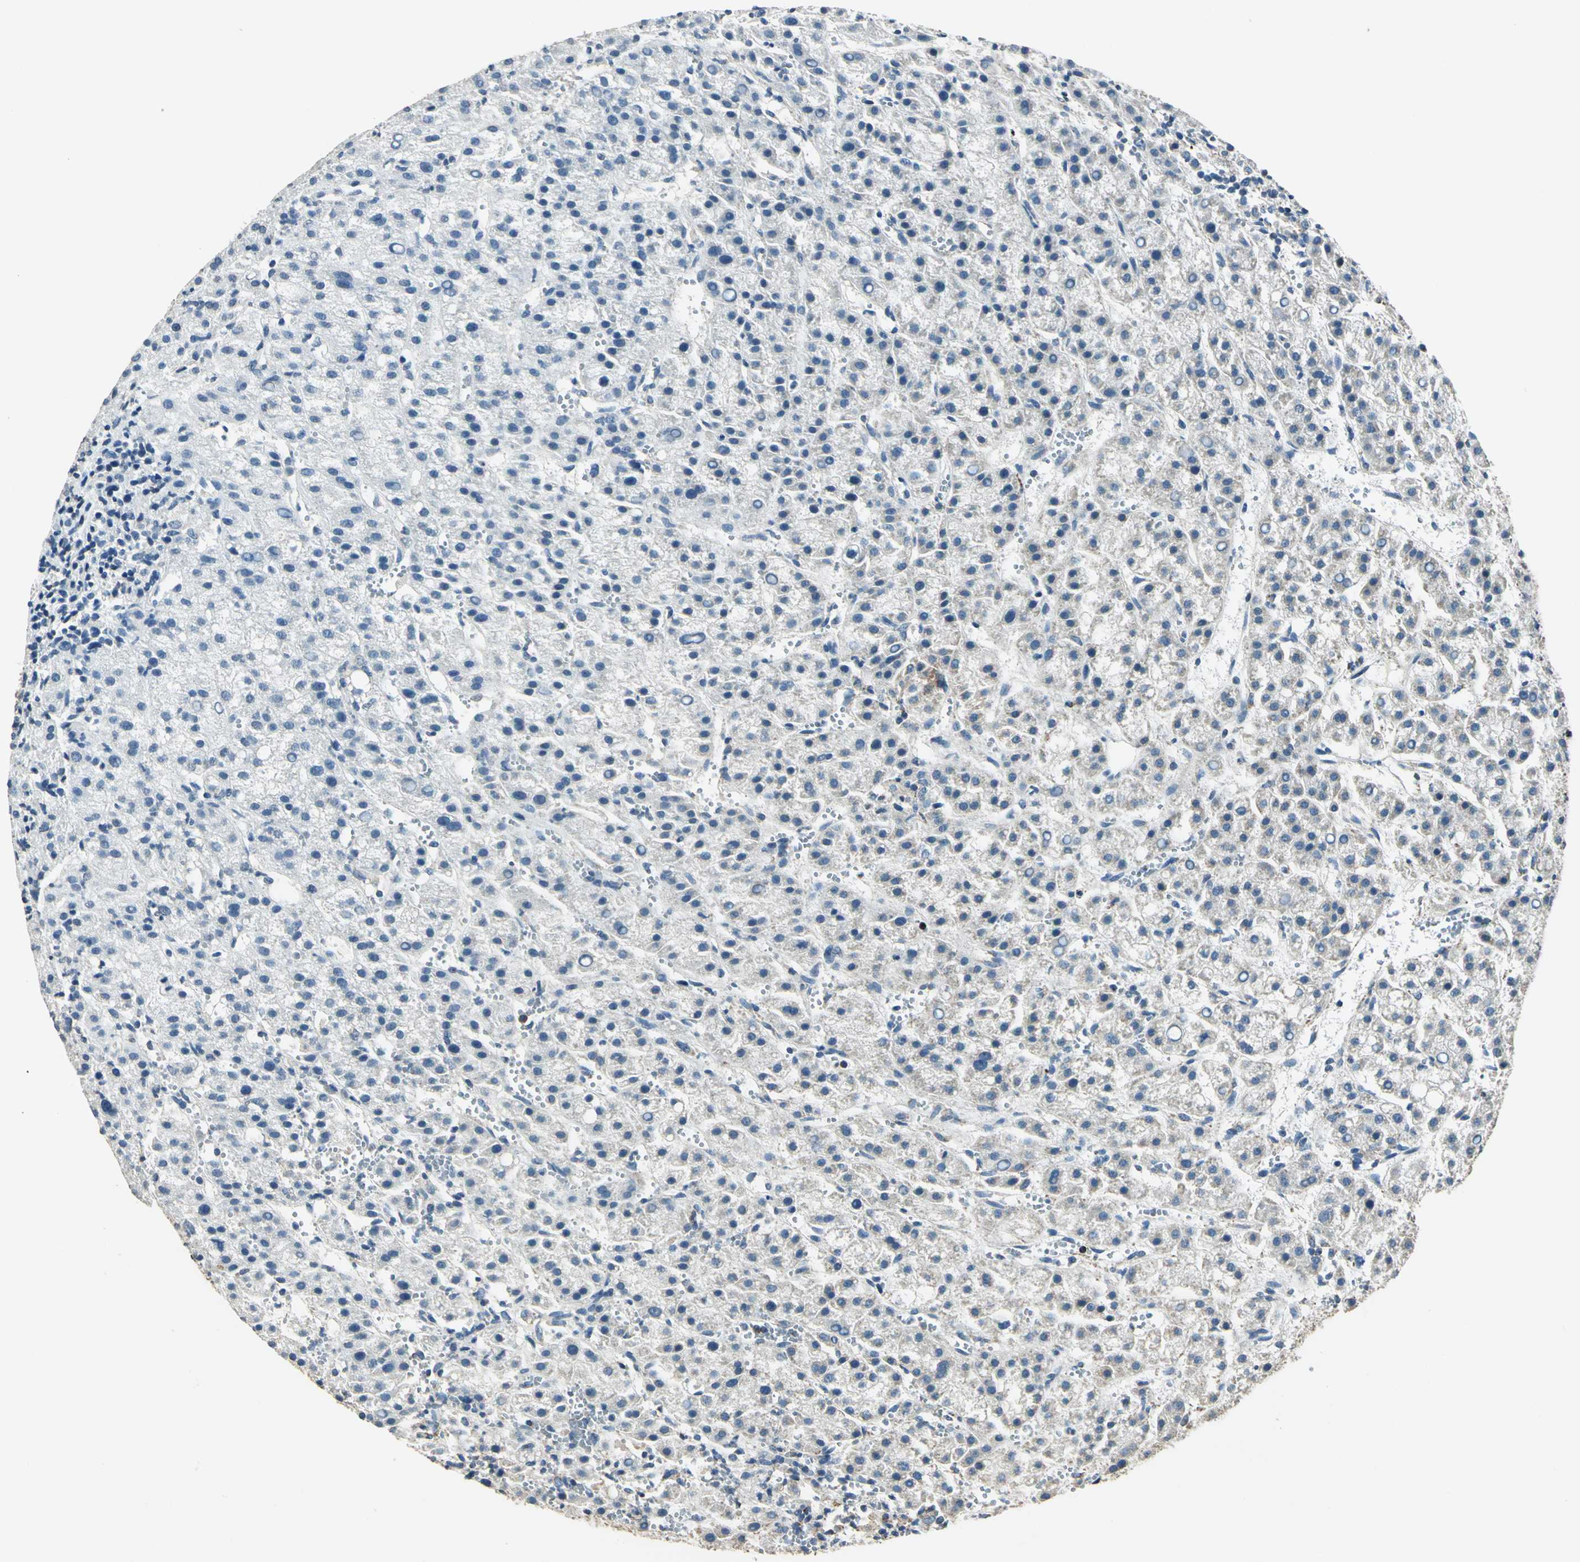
{"staining": {"intensity": "weak", "quantity": "<25%", "location": "cytoplasmic/membranous"}, "tissue": "liver cancer", "cell_type": "Tumor cells", "image_type": "cancer", "snomed": [{"axis": "morphology", "description": "Carcinoma, Hepatocellular, NOS"}, {"axis": "topography", "description": "Liver"}], "caption": "Photomicrograph shows no significant protein positivity in tumor cells of liver cancer (hepatocellular carcinoma). Brightfield microscopy of IHC stained with DAB (3,3'-diaminobenzidine) (brown) and hematoxylin (blue), captured at high magnification.", "gene": "NUDT2", "patient": {"sex": "female", "age": 58}}